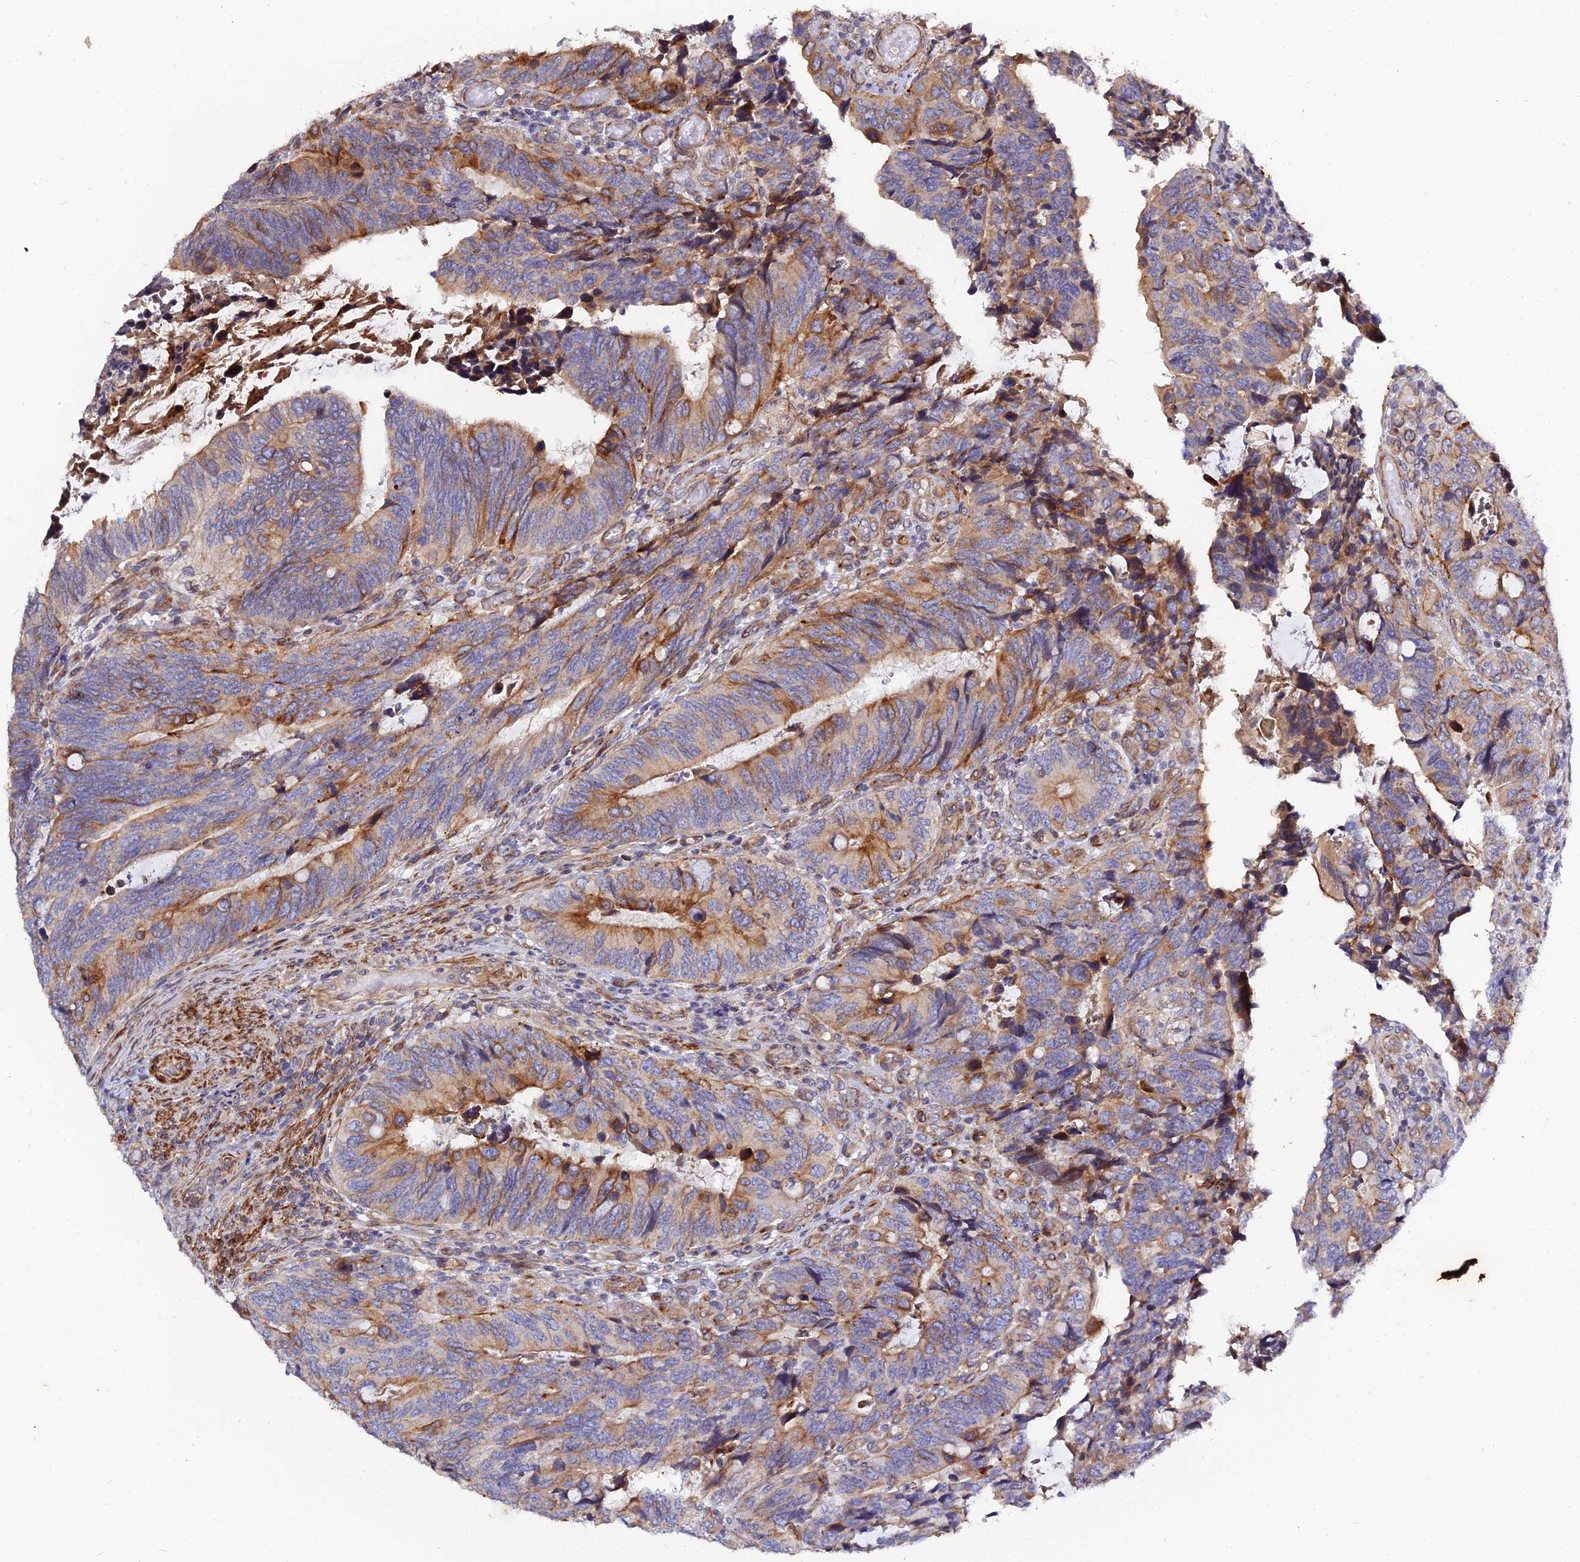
{"staining": {"intensity": "moderate", "quantity": ">75%", "location": "cytoplasmic/membranous"}, "tissue": "colorectal cancer", "cell_type": "Tumor cells", "image_type": "cancer", "snomed": [{"axis": "morphology", "description": "Adenocarcinoma, NOS"}, {"axis": "topography", "description": "Colon"}], "caption": "A brown stain highlights moderate cytoplasmic/membranous positivity of a protein in human colorectal cancer tumor cells. Nuclei are stained in blue.", "gene": "ARL6IP1", "patient": {"sex": "male", "age": 87}}